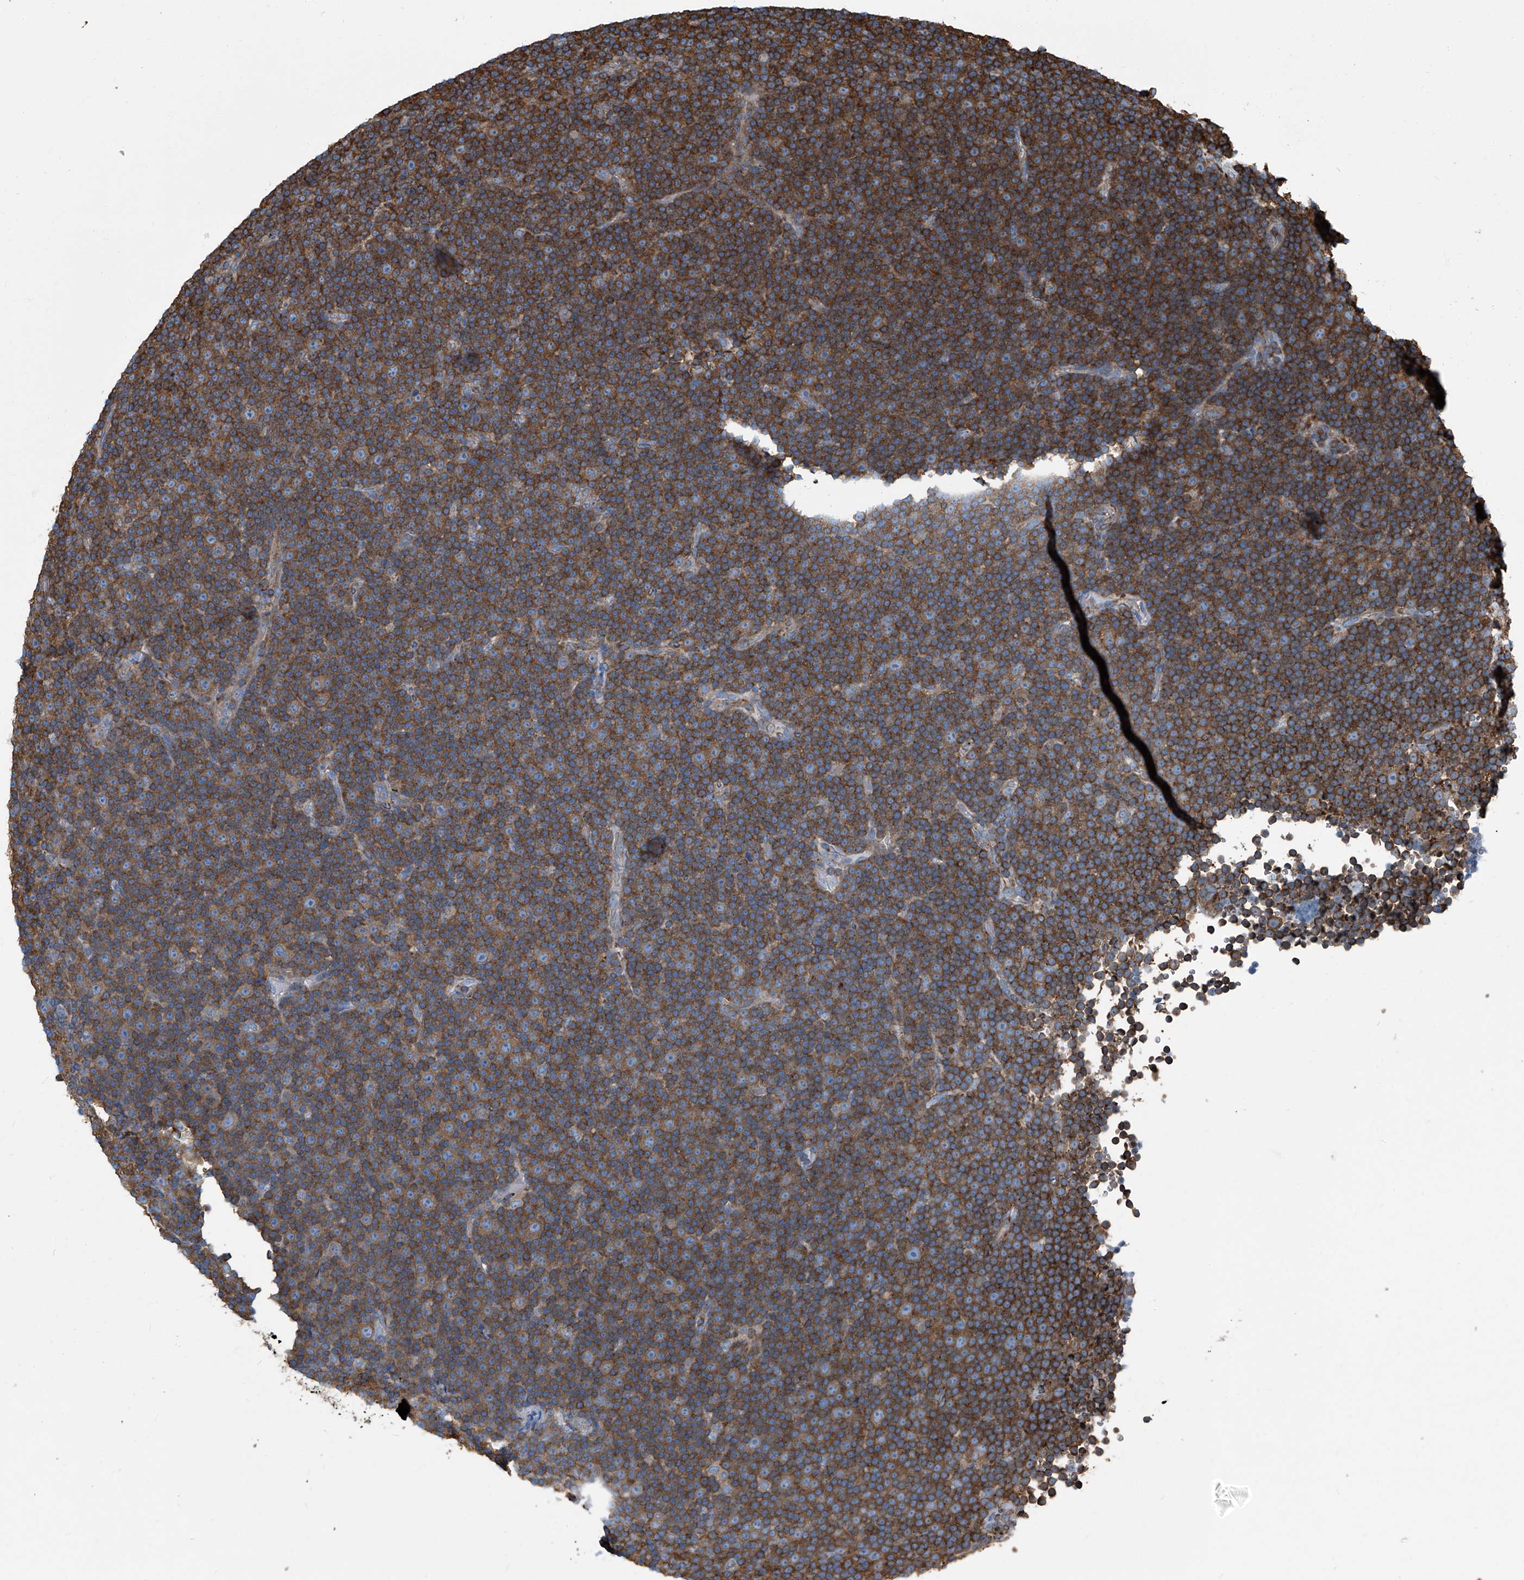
{"staining": {"intensity": "moderate", "quantity": ">75%", "location": "cytoplasmic/membranous"}, "tissue": "lymphoma", "cell_type": "Tumor cells", "image_type": "cancer", "snomed": [{"axis": "morphology", "description": "Malignant lymphoma, non-Hodgkin's type, Low grade"}, {"axis": "topography", "description": "Lymph node"}], "caption": "IHC (DAB) staining of low-grade malignant lymphoma, non-Hodgkin's type reveals moderate cytoplasmic/membranous protein positivity in approximately >75% of tumor cells. (brown staining indicates protein expression, while blue staining denotes nuclei).", "gene": "SEPTIN7", "patient": {"sex": "female", "age": 67}}